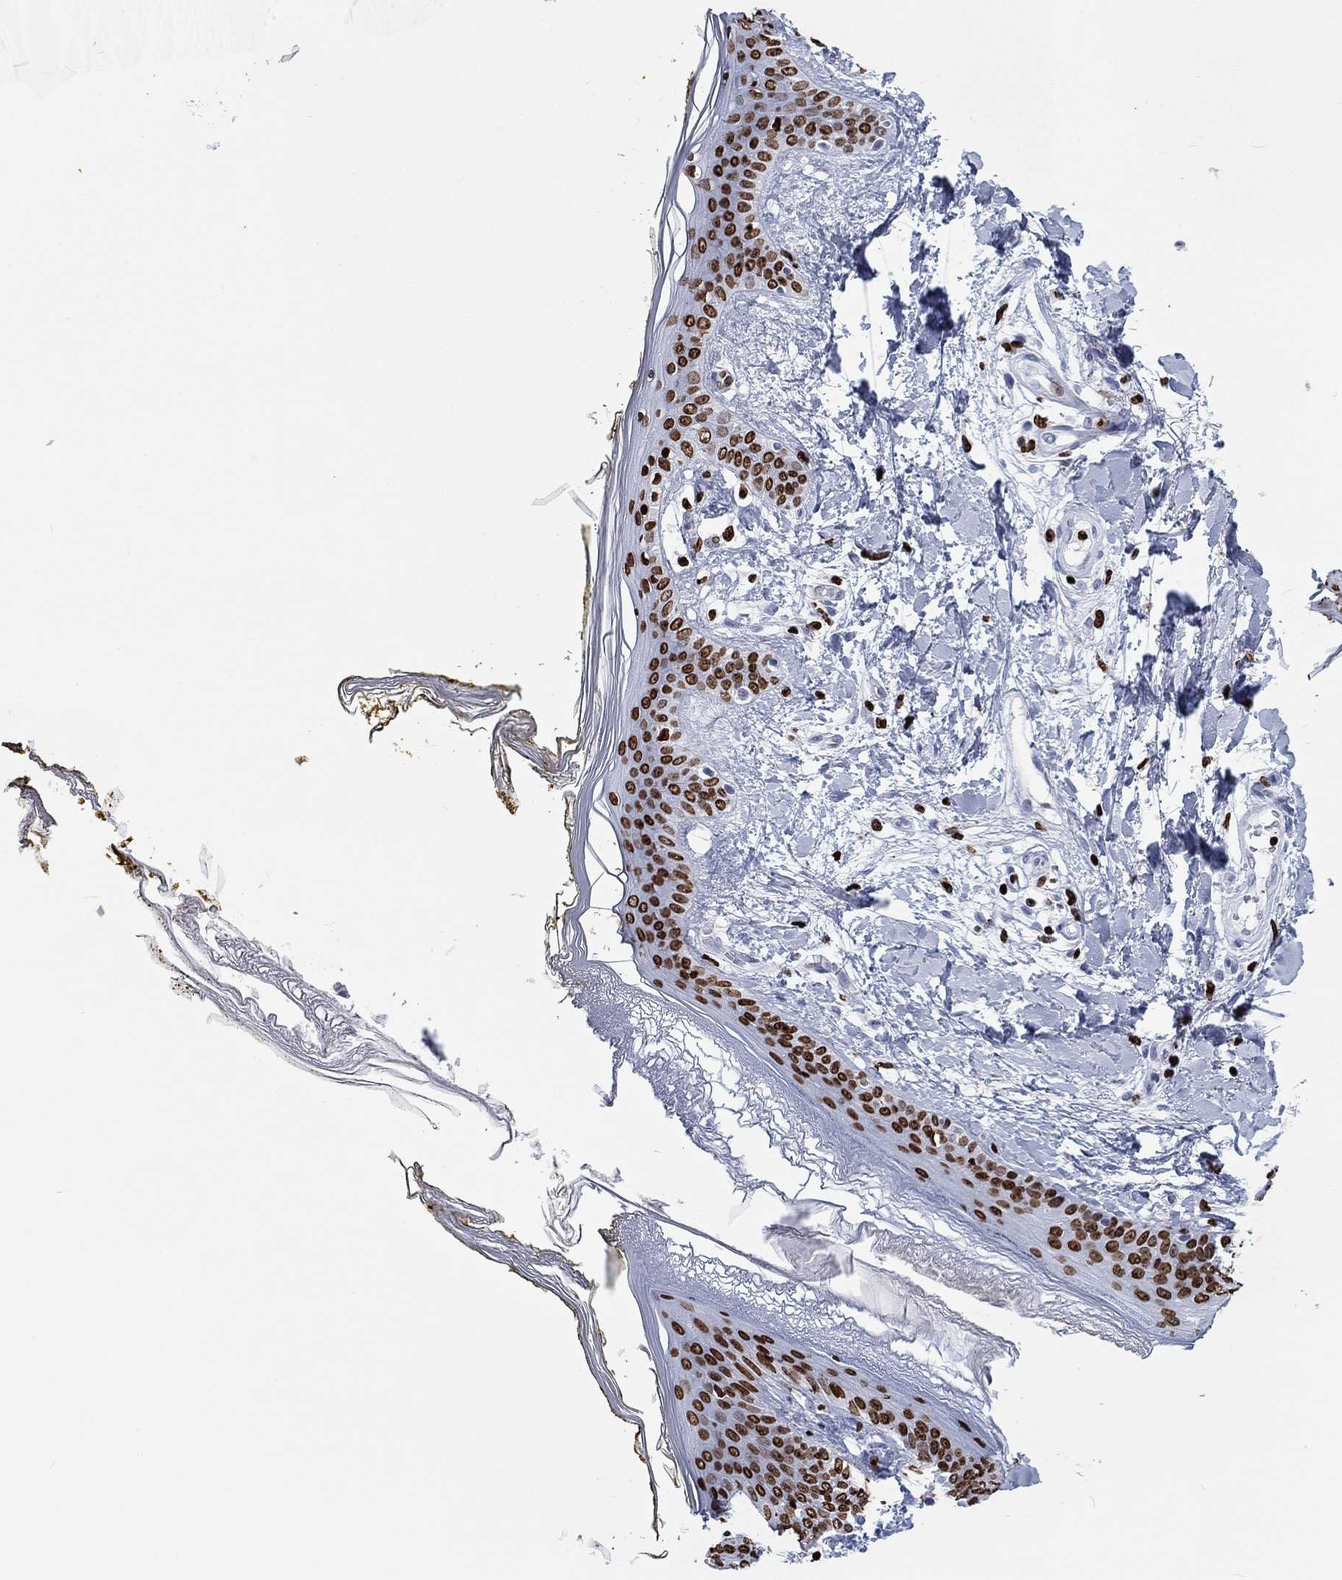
{"staining": {"intensity": "strong", "quantity": "<25%", "location": "nuclear"}, "tissue": "skin", "cell_type": "Fibroblasts", "image_type": "normal", "snomed": [{"axis": "morphology", "description": "Normal tissue, NOS"}, {"axis": "topography", "description": "Skin"}], "caption": "Fibroblasts show medium levels of strong nuclear staining in approximately <25% of cells in benign human skin. Immunohistochemistry (ihc) stains the protein of interest in brown and the nuclei are stained blue.", "gene": "H1", "patient": {"sex": "female", "age": 34}}